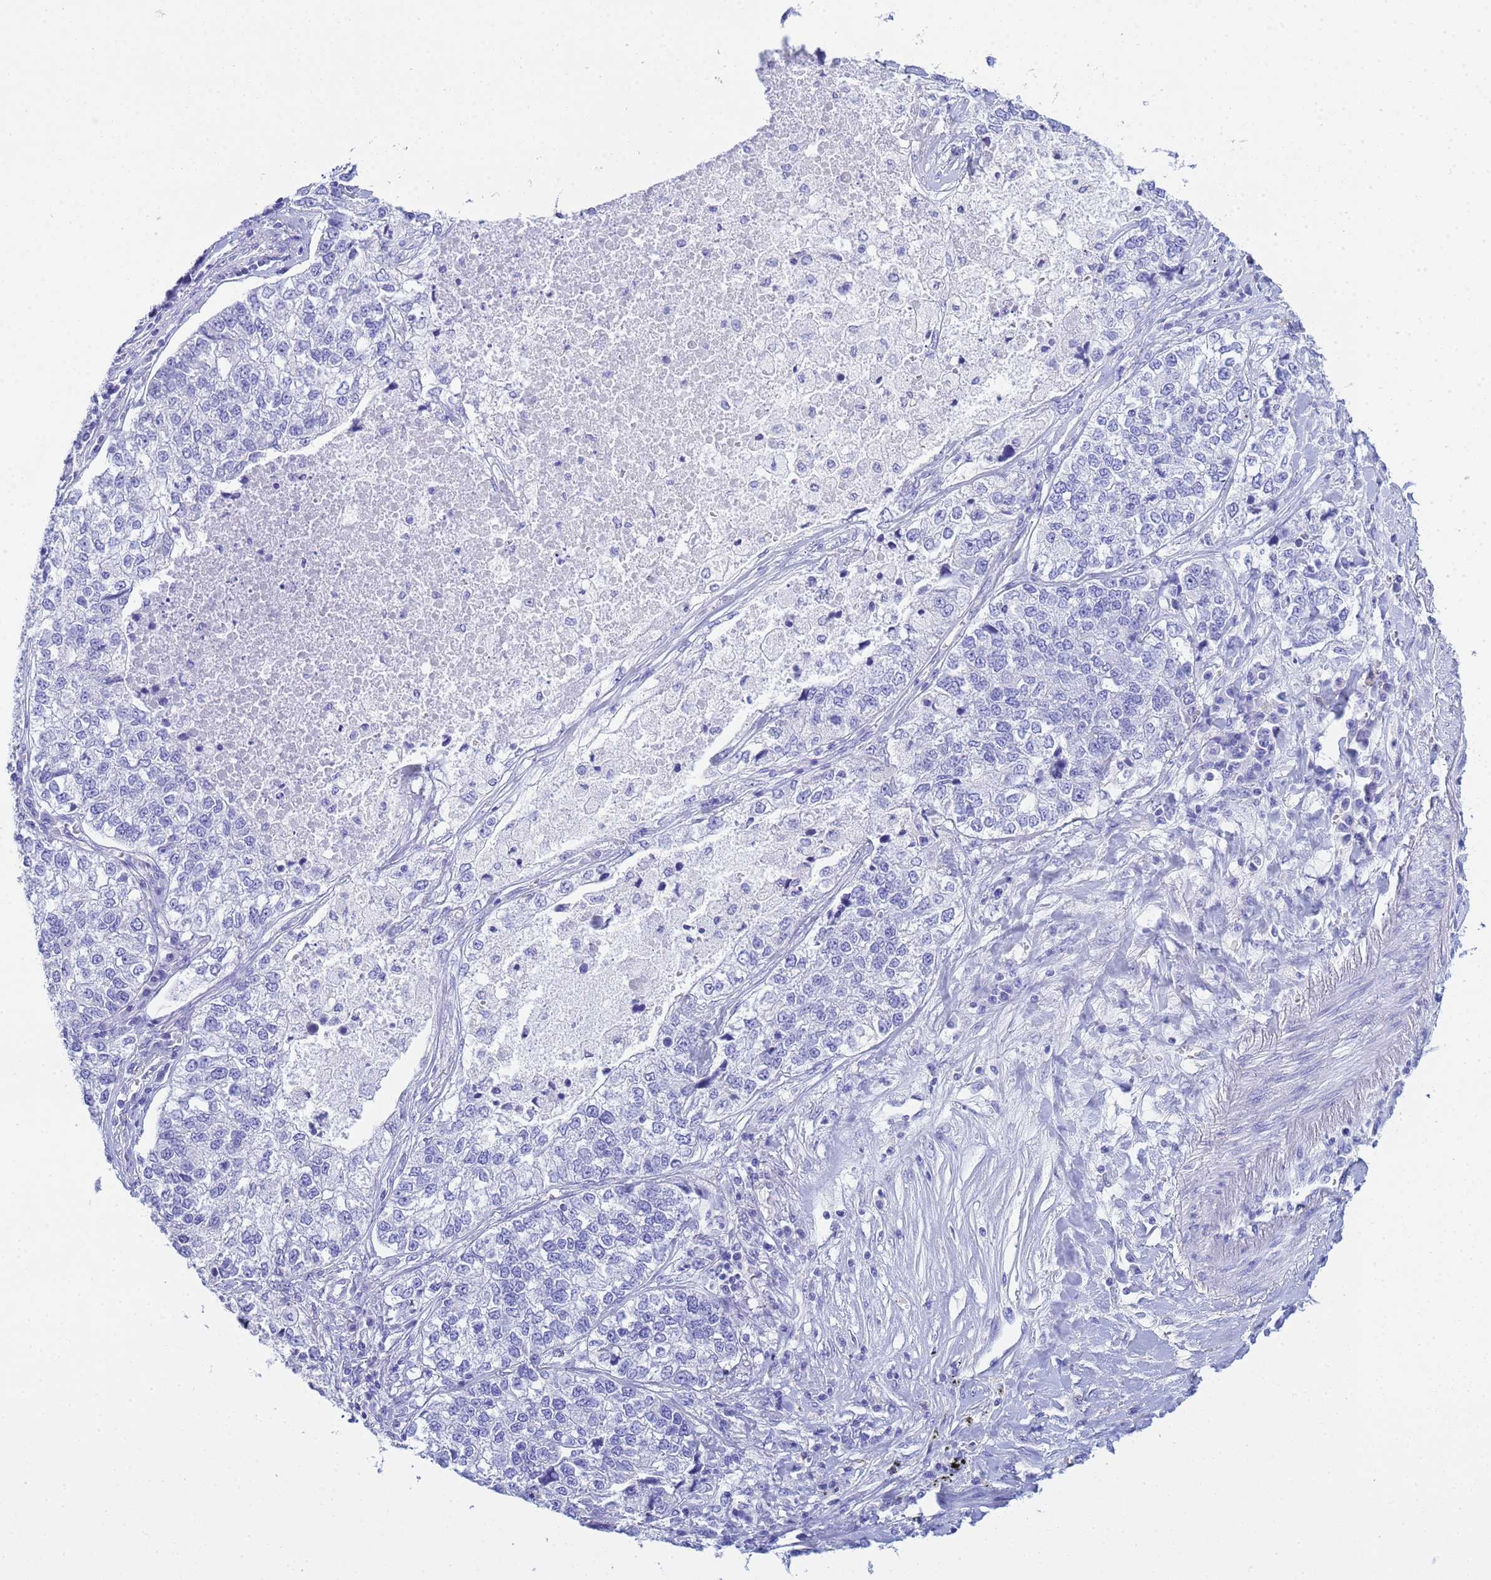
{"staining": {"intensity": "negative", "quantity": "none", "location": "none"}, "tissue": "lung cancer", "cell_type": "Tumor cells", "image_type": "cancer", "snomed": [{"axis": "morphology", "description": "Adenocarcinoma, NOS"}, {"axis": "topography", "description": "Lung"}], "caption": "Immunohistochemistry of lung cancer demonstrates no positivity in tumor cells.", "gene": "AQP12A", "patient": {"sex": "male", "age": 49}}